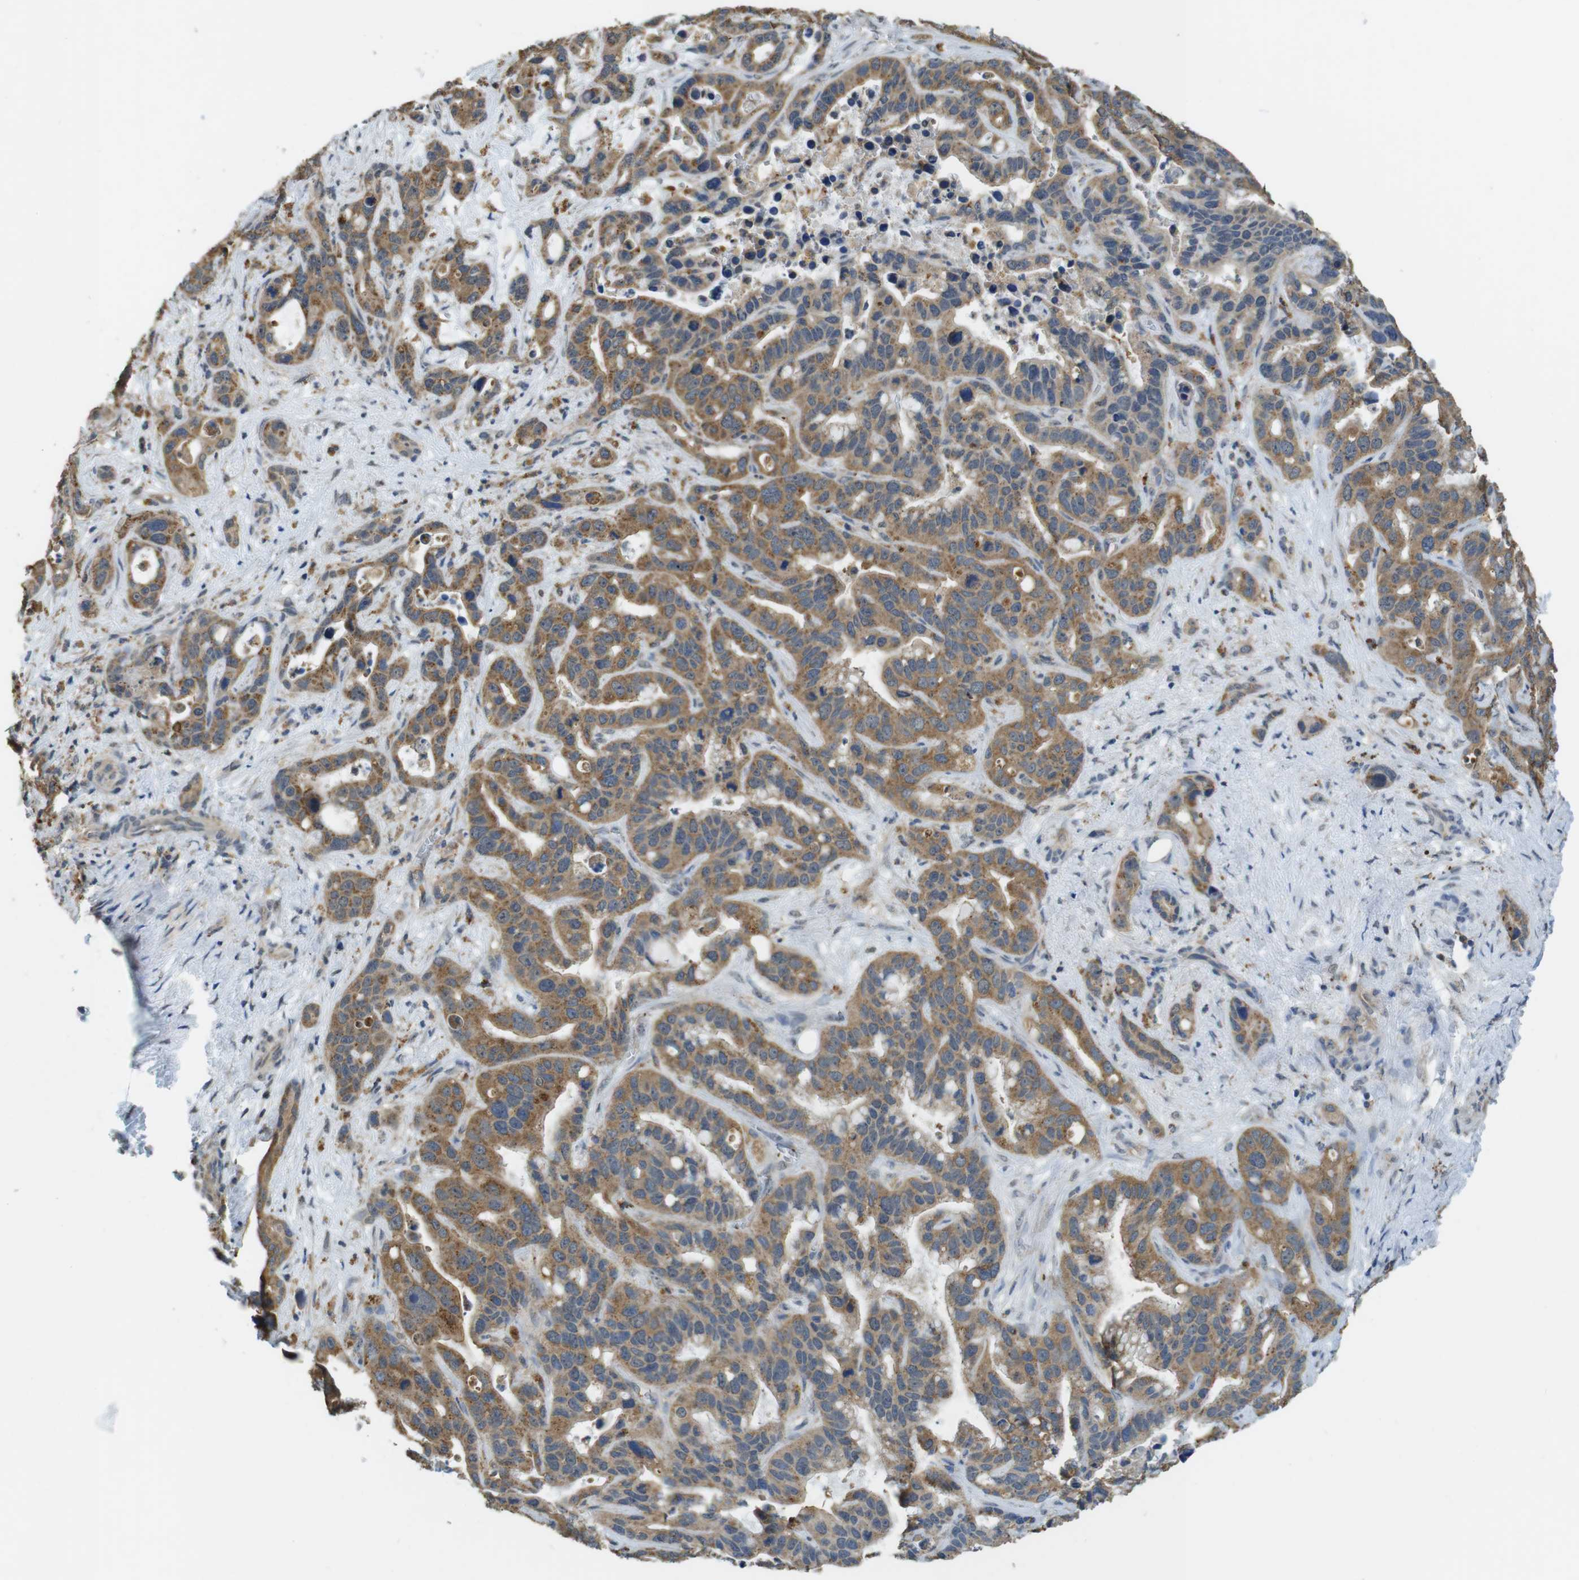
{"staining": {"intensity": "moderate", "quantity": ">75%", "location": "cytoplasmic/membranous"}, "tissue": "liver cancer", "cell_type": "Tumor cells", "image_type": "cancer", "snomed": [{"axis": "morphology", "description": "Cholangiocarcinoma"}, {"axis": "topography", "description": "Liver"}], "caption": "This is an image of IHC staining of liver cancer, which shows moderate expression in the cytoplasmic/membranous of tumor cells.", "gene": "BRI3BP", "patient": {"sex": "female", "age": 65}}